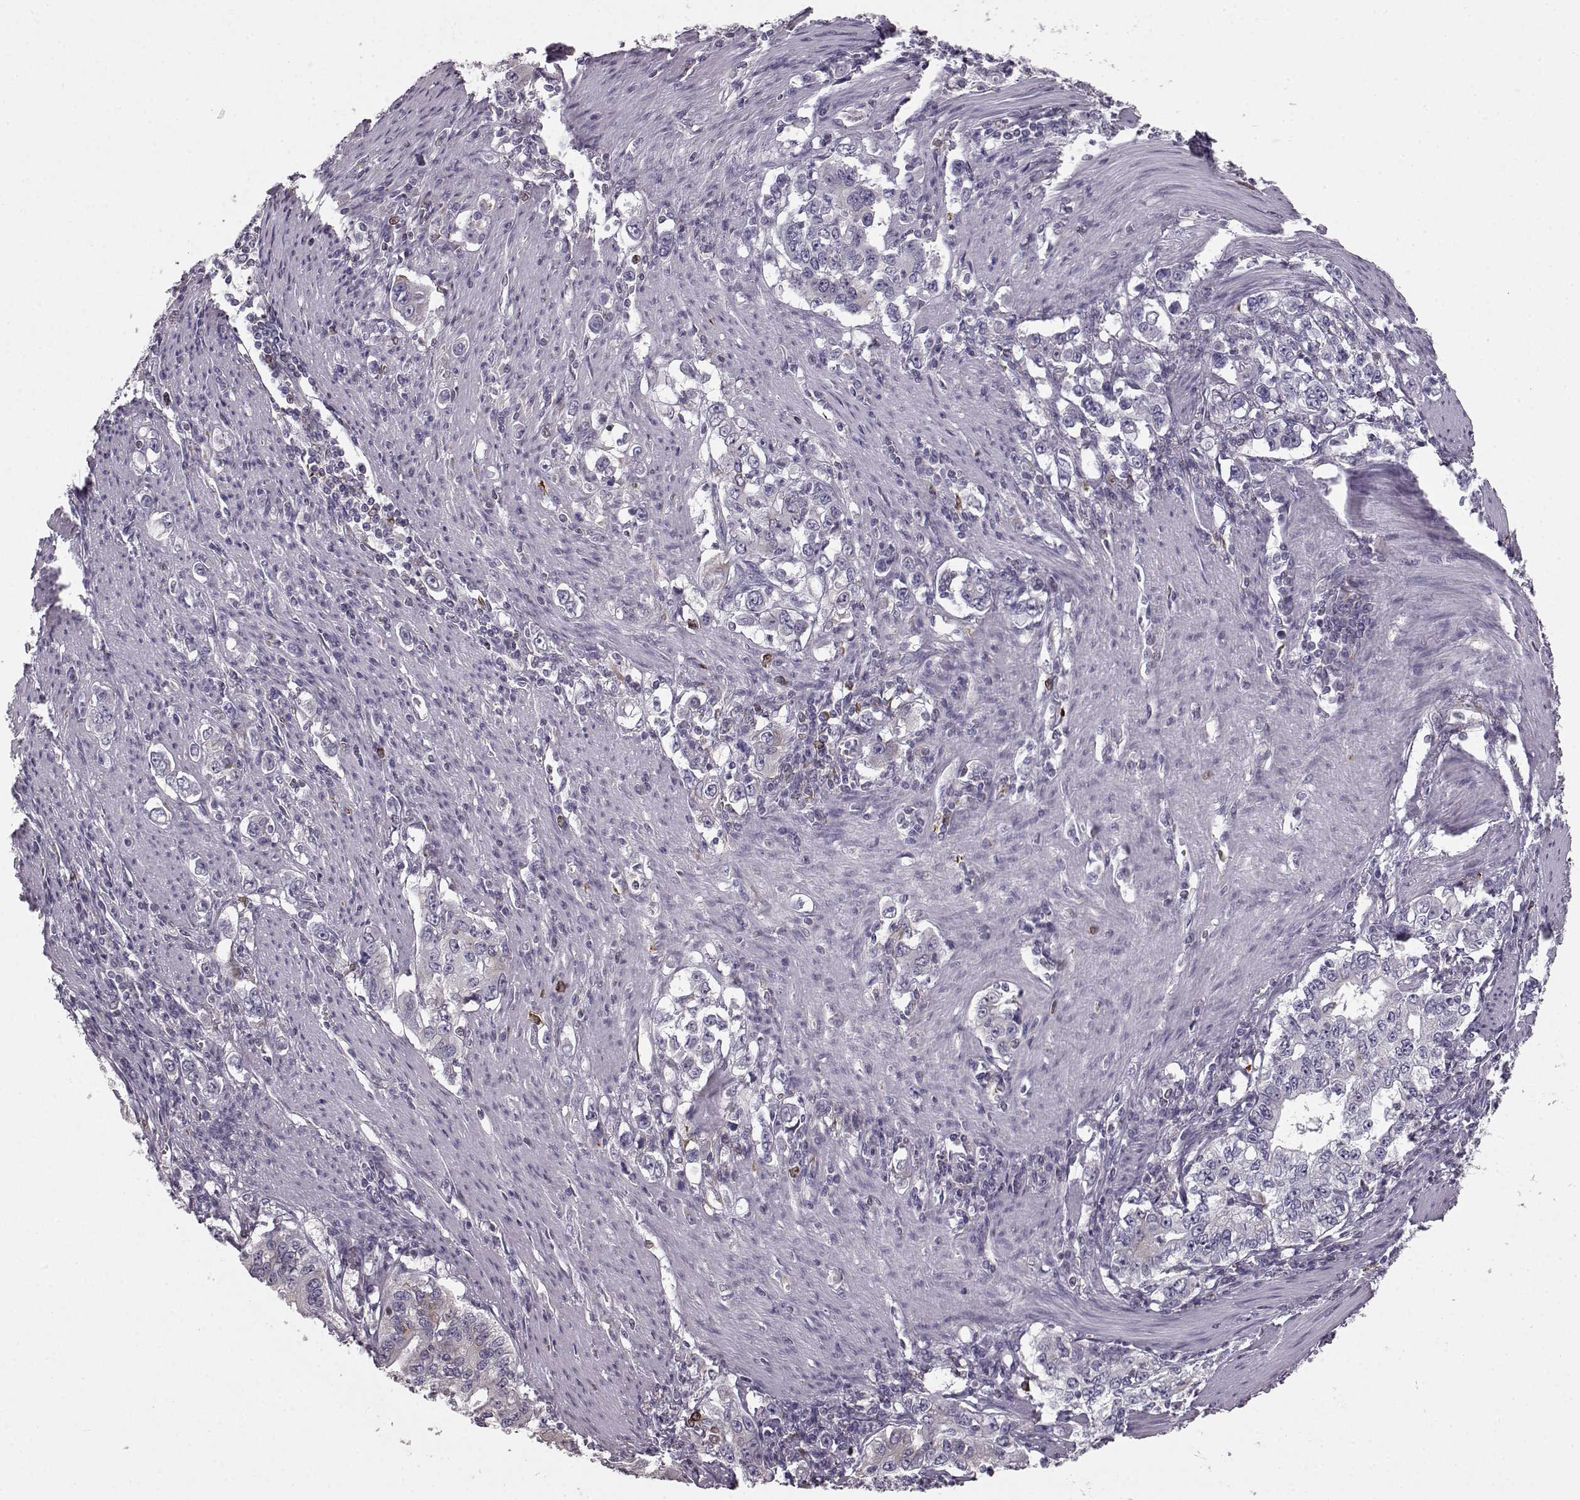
{"staining": {"intensity": "negative", "quantity": "none", "location": "none"}, "tissue": "stomach cancer", "cell_type": "Tumor cells", "image_type": "cancer", "snomed": [{"axis": "morphology", "description": "Adenocarcinoma, NOS"}, {"axis": "topography", "description": "Stomach, lower"}], "caption": "Immunohistochemical staining of stomach adenocarcinoma displays no significant staining in tumor cells.", "gene": "ELOVL5", "patient": {"sex": "female", "age": 72}}